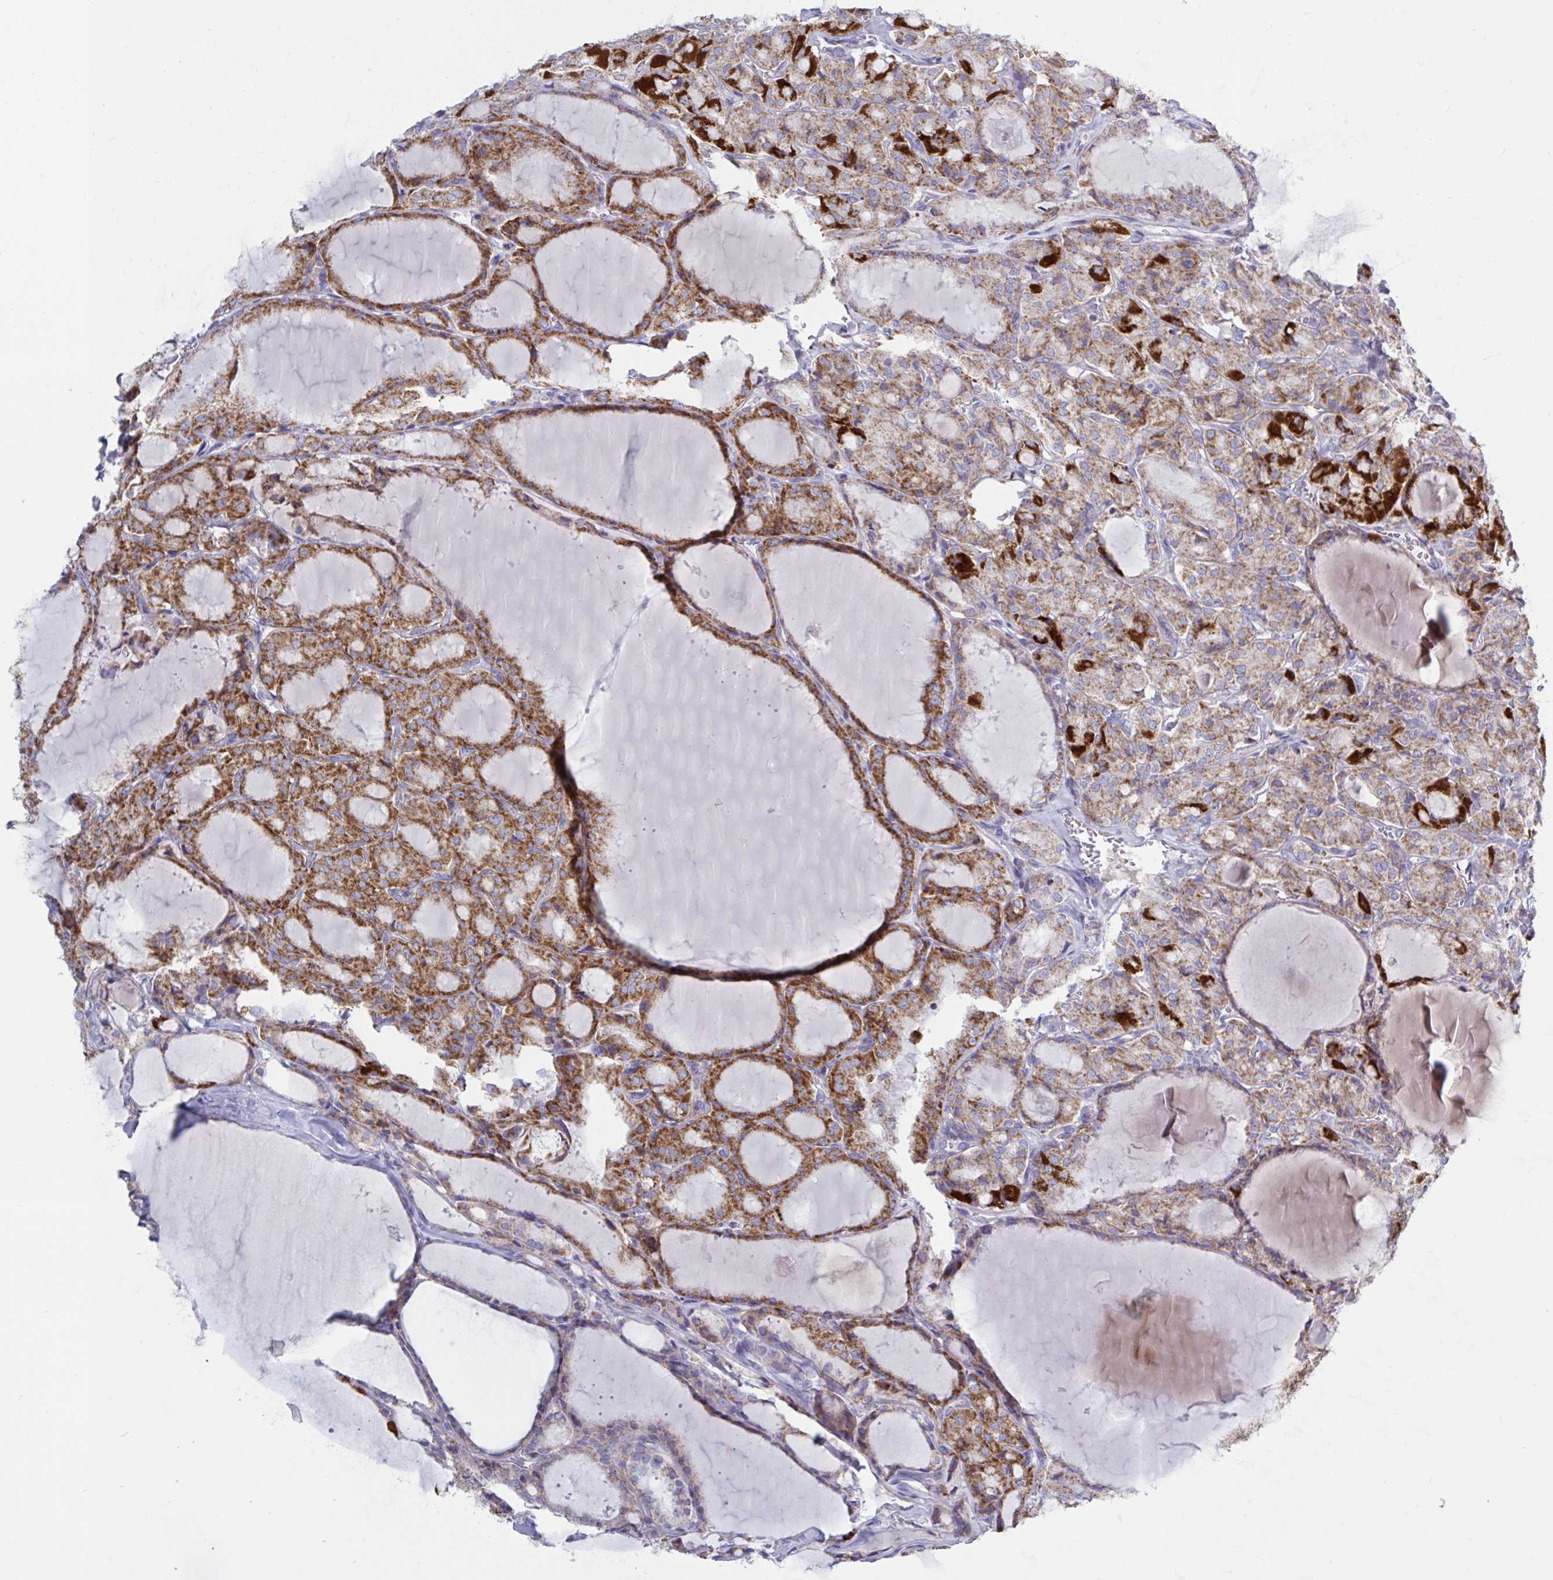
{"staining": {"intensity": "moderate", "quantity": "25%-75%", "location": "cytoplasmic/membranous"}, "tissue": "thyroid cancer", "cell_type": "Tumor cells", "image_type": "cancer", "snomed": [{"axis": "morphology", "description": "Papillary adenocarcinoma, NOS"}, {"axis": "topography", "description": "Thyroid gland"}], "caption": "A brown stain labels moderate cytoplasmic/membranous staining of a protein in human papillary adenocarcinoma (thyroid) tumor cells.", "gene": "HSPE1", "patient": {"sex": "male", "age": 87}}